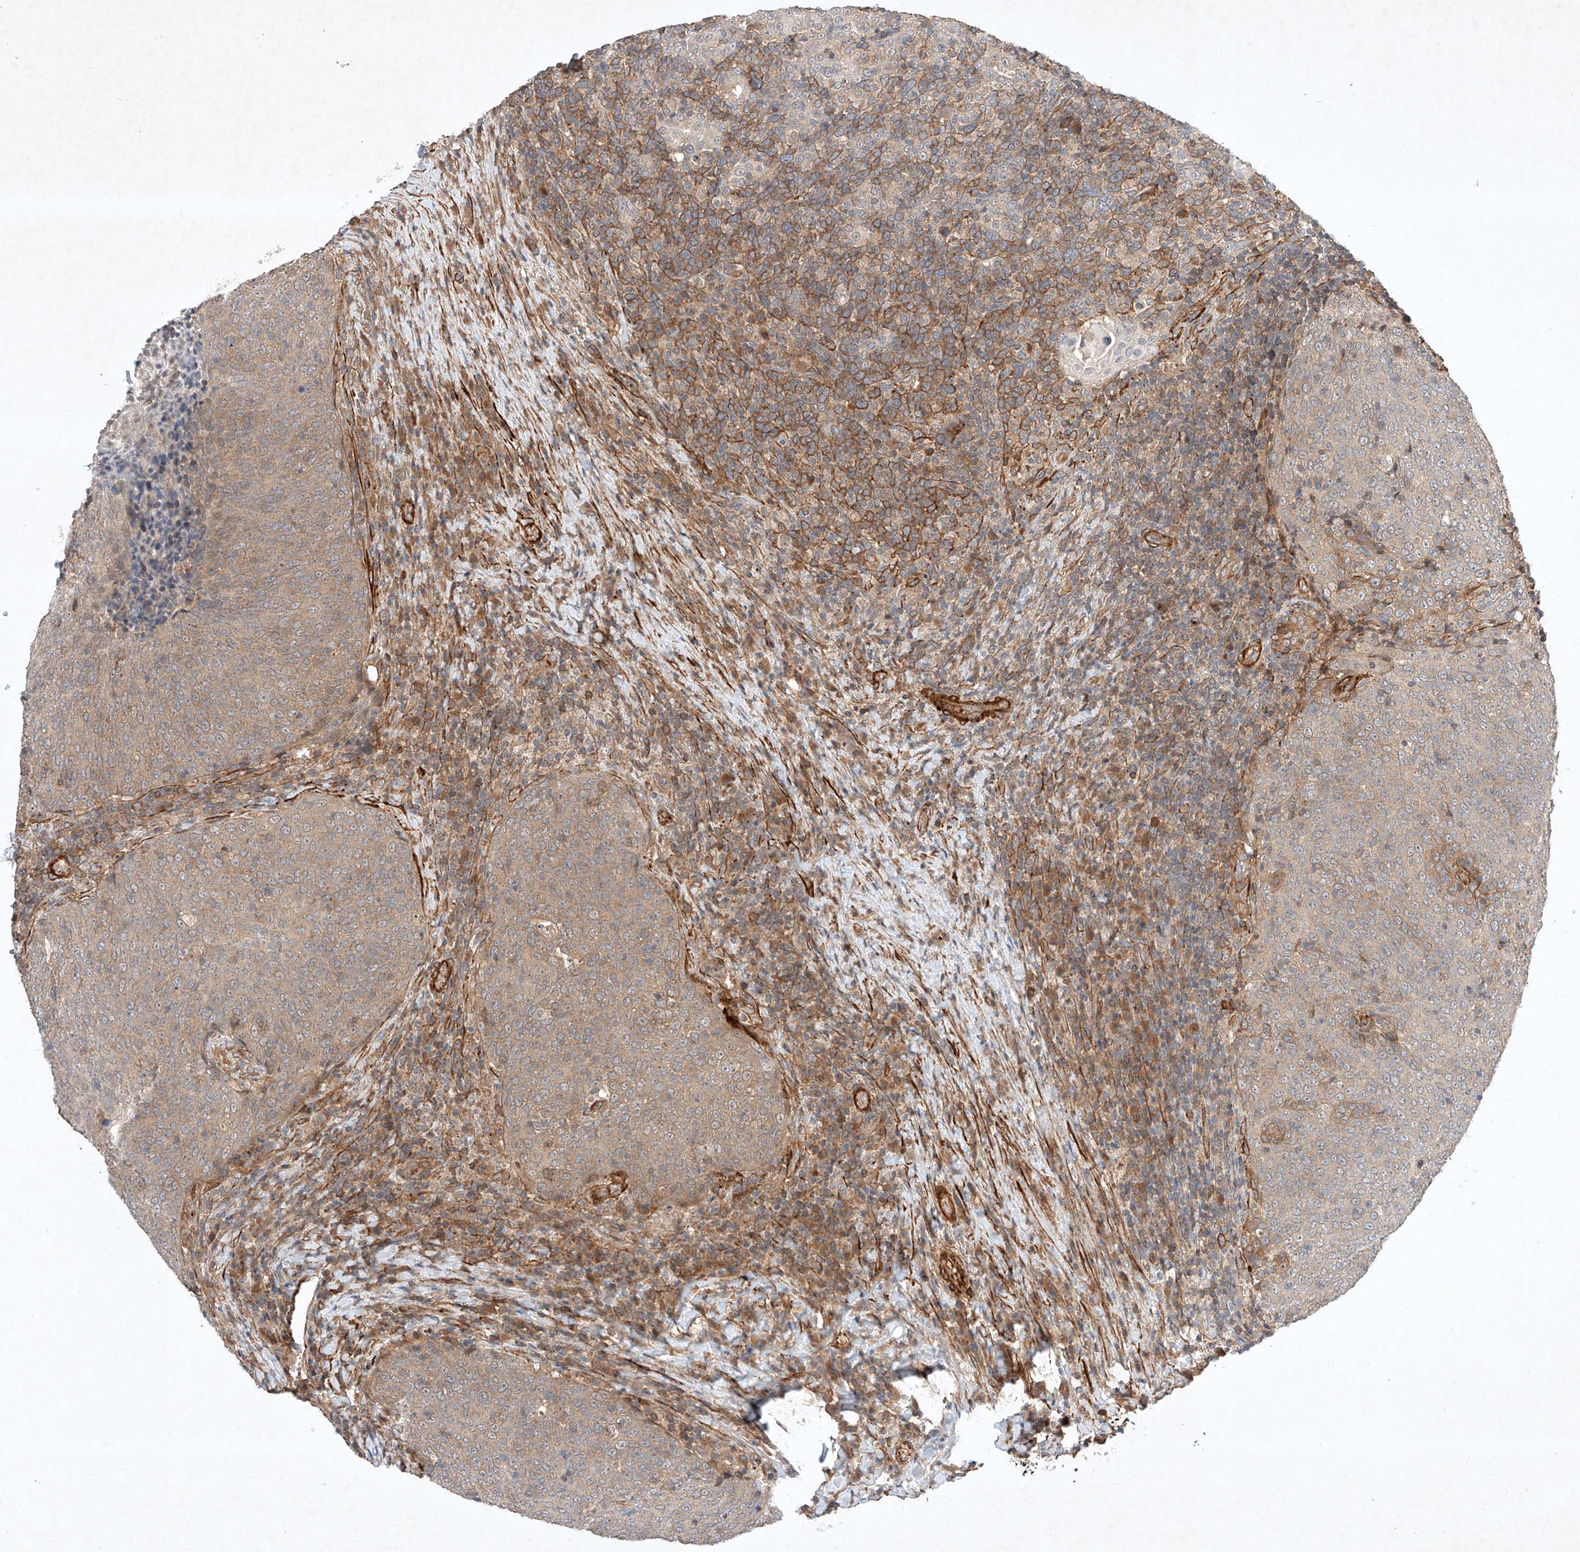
{"staining": {"intensity": "weak", "quantity": ">75%", "location": "cytoplasmic/membranous"}, "tissue": "head and neck cancer", "cell_type": "Tumor cells", "image_type": "cancer", "snomed": [{"axis": "morphology", "description": "Squamous cell carcinoma, NOS"}, {"axis": "morphology", "description": "Squamous cell carcinoma, metastatic, NOS"}, {"axis": "topography", "description": "Lymph node"}, {"axis": "topography", "description": "Head-Neck"}], "caption": "A low amount of weak cytoplasmic/membranous expression is identified in approximately >75% of tumor cells in head and neck cancer tissue.", "gene": "ARHGAP33", "patient": {"sex": "male", "age": 62}}